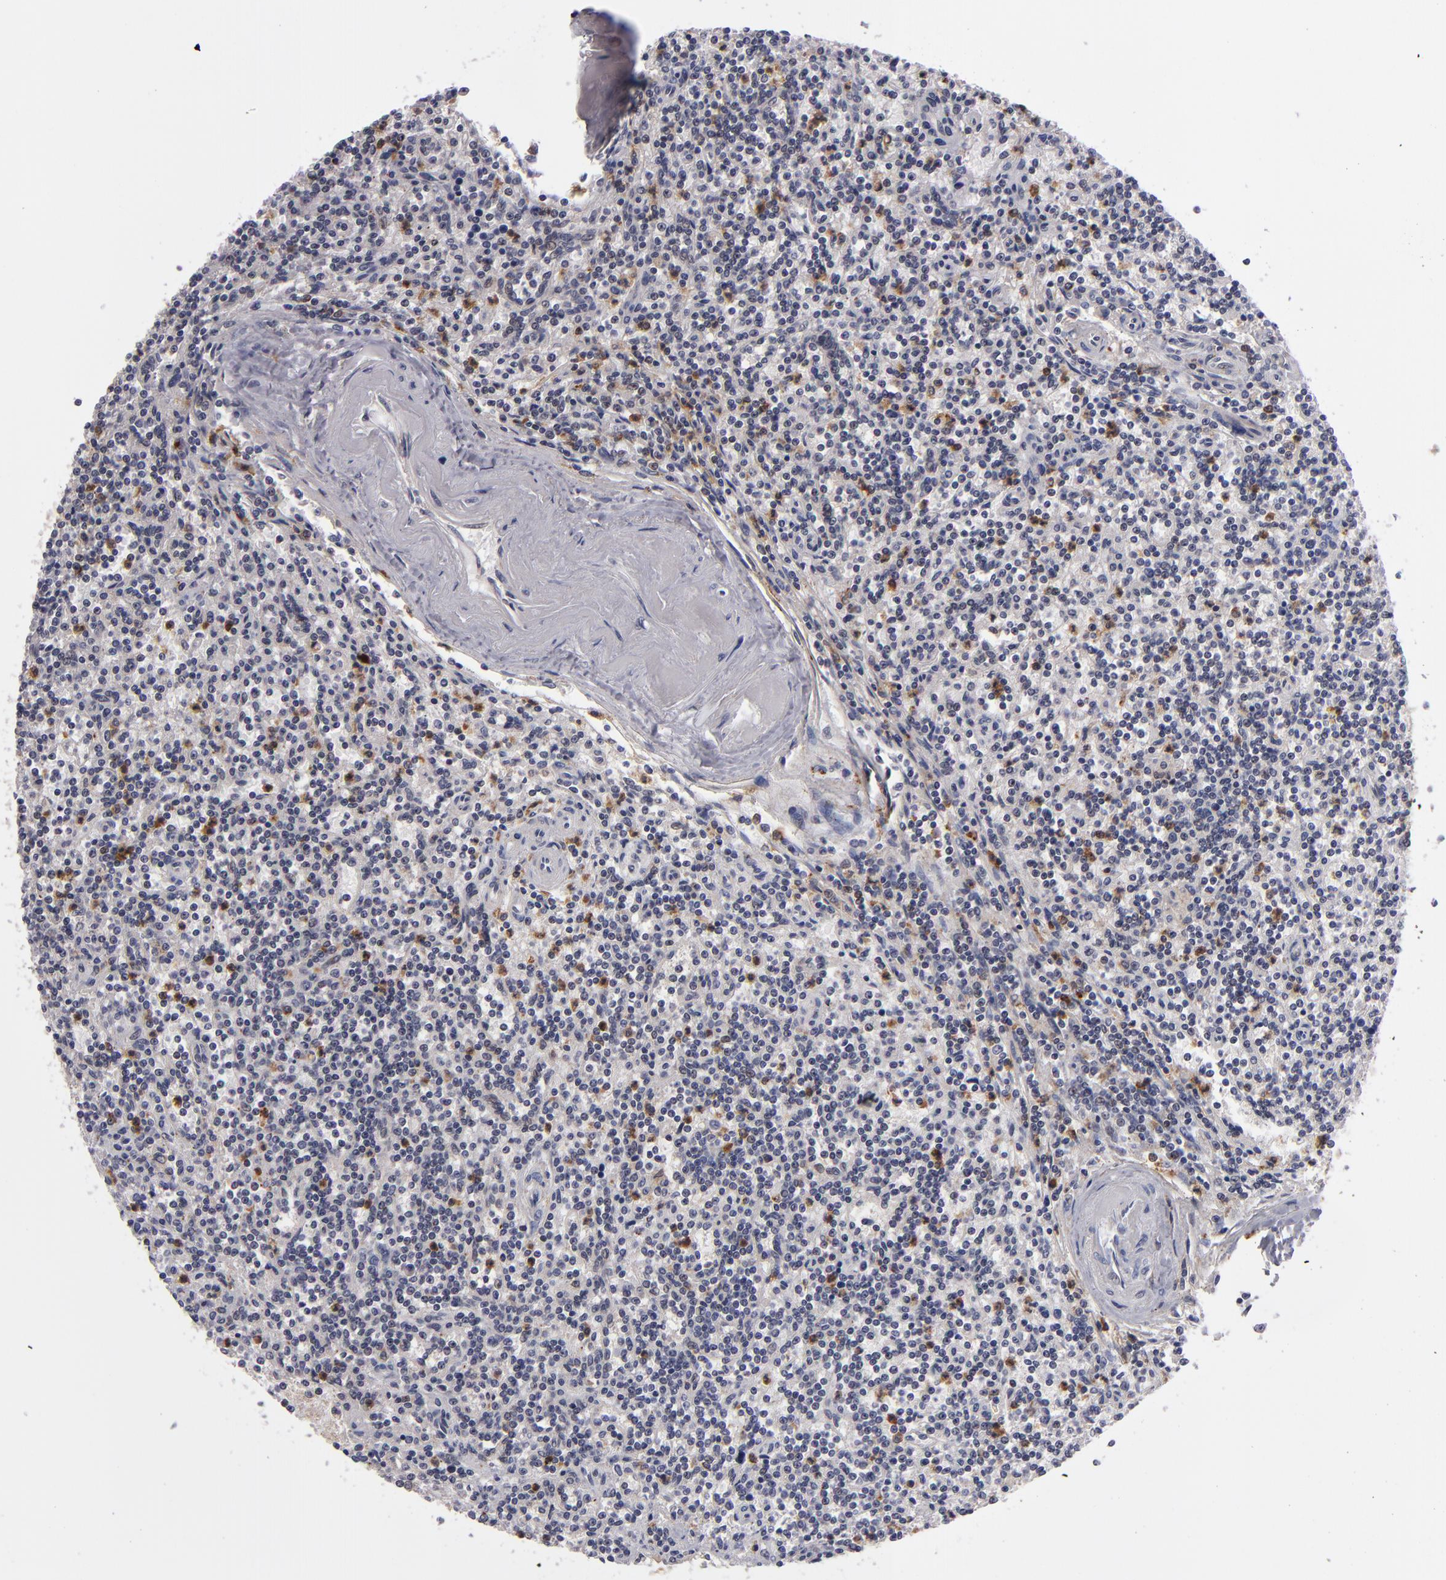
{"staining": {"intensity": "moderate", "quantity": "<25%", "location": "cytoplasmic/membranous"}, "tissue": "lymphoma", "cell_type": "Tumor cells", "image_type": "cancer", "snomed": [{"axis": "morphology", "description": "Malignant lymphoma, non-Hodgkin's type, Low grade"}, {"axis": "topography", "description": "Spleen"}], "caption": "The histopathology image reveals immunohistochemical staining of lymphoma. There is moderate cytoplasmic/membranous positivity is seen in about <25% of tumor cells.", "gene": "STX3", "patient": {"sex": "male", "age": 73}}